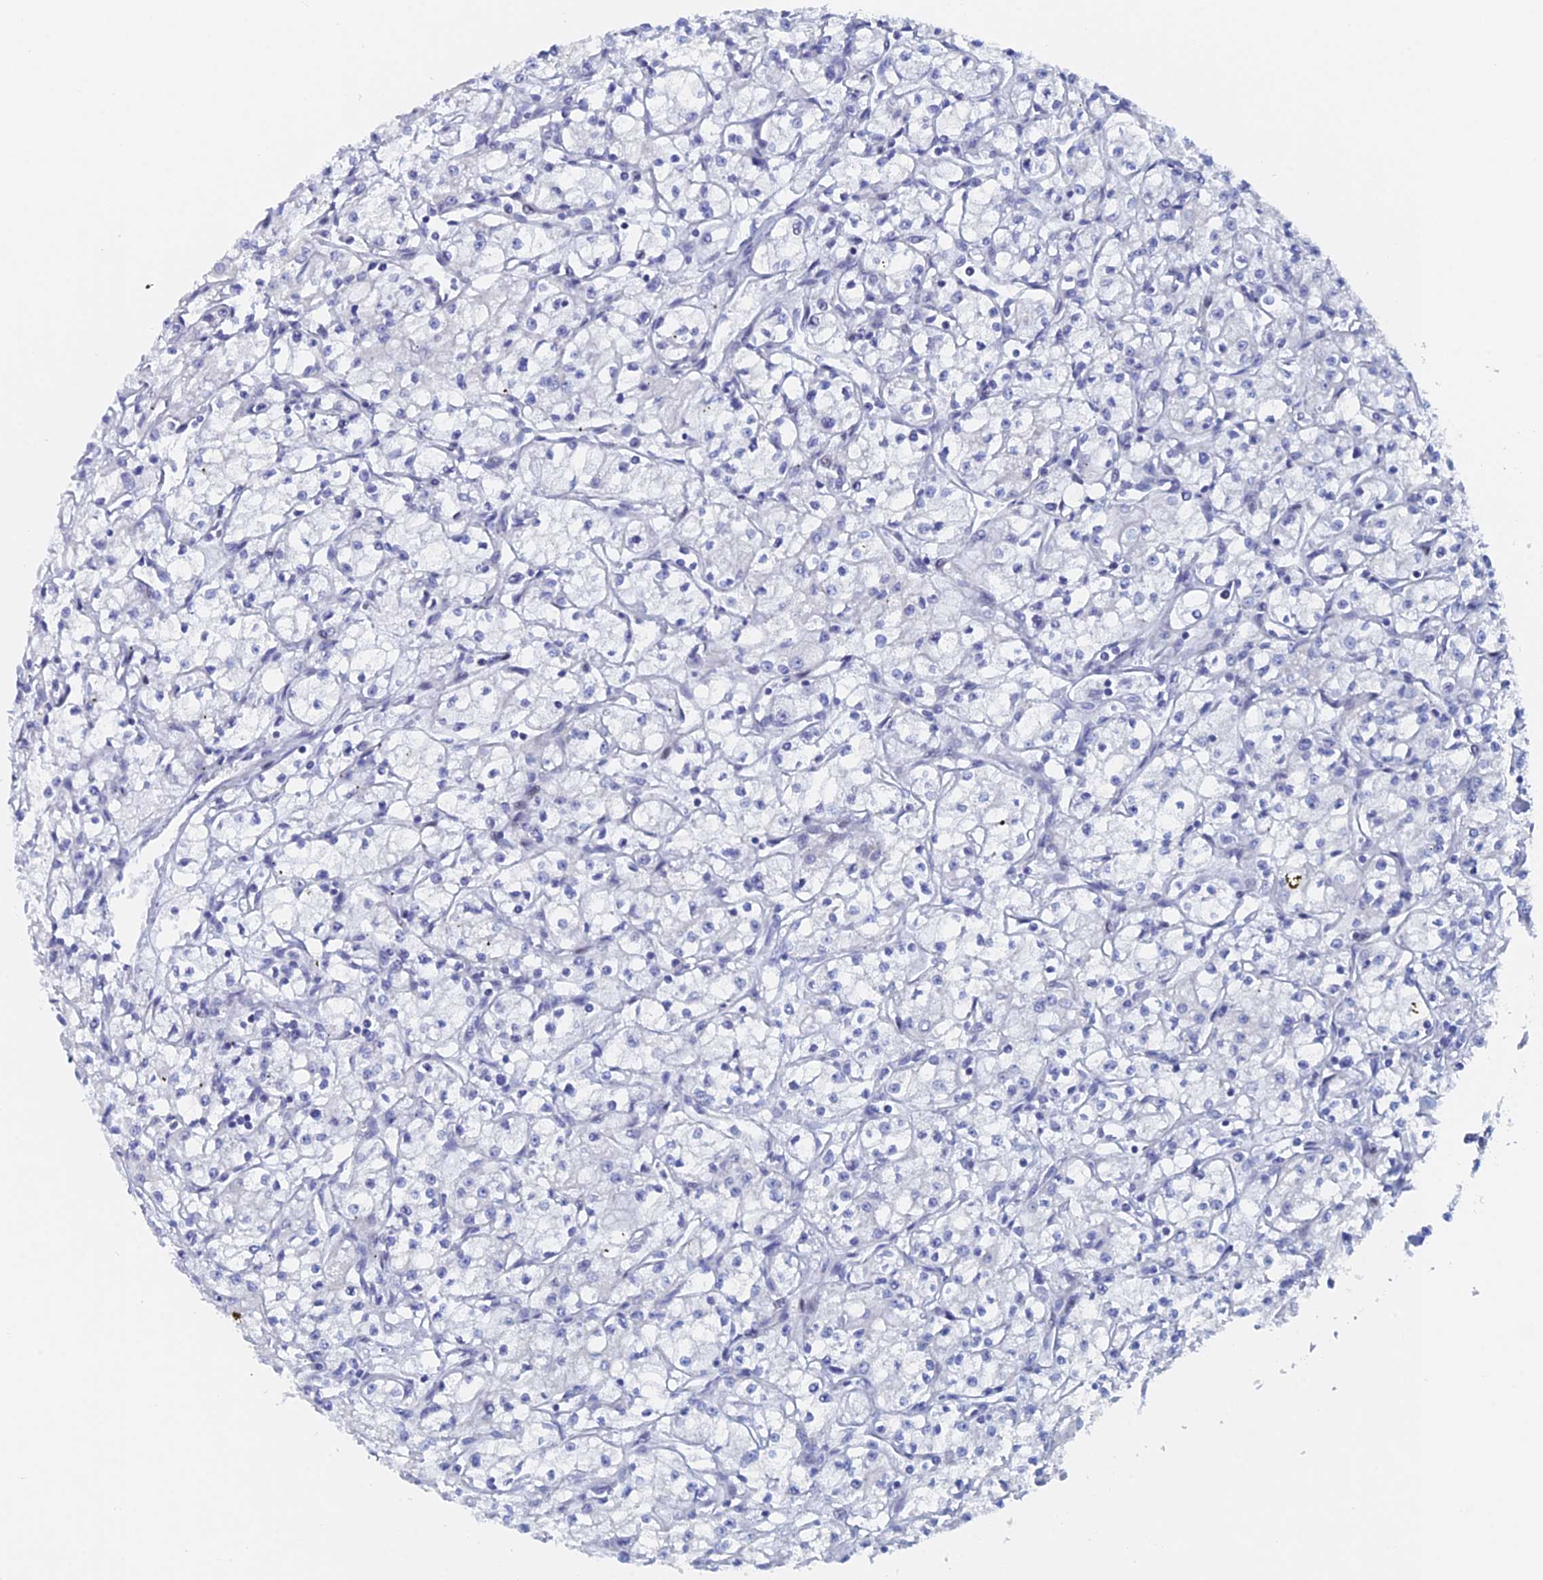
{"staining": {"intensity": "negative", "quantity": "none", "location": "none"}, "tissue": "renal cancer", "cell_type": "Tumor cells", "image_type": "cancer", "snomed": [{"axis": "morphology", "description": "Adenocarcinoma, NOS"}, {"axis": "topography", "description": "Kidney"}], "caption": "Photomicrograph shows no significant protein positivity in tumor cells of renal cancer. (DAB (3,3'-diaminobenzidine) IHC, high magnification).", "gene": "DRGX", "patient": {"sex": "male", "age": 59}}